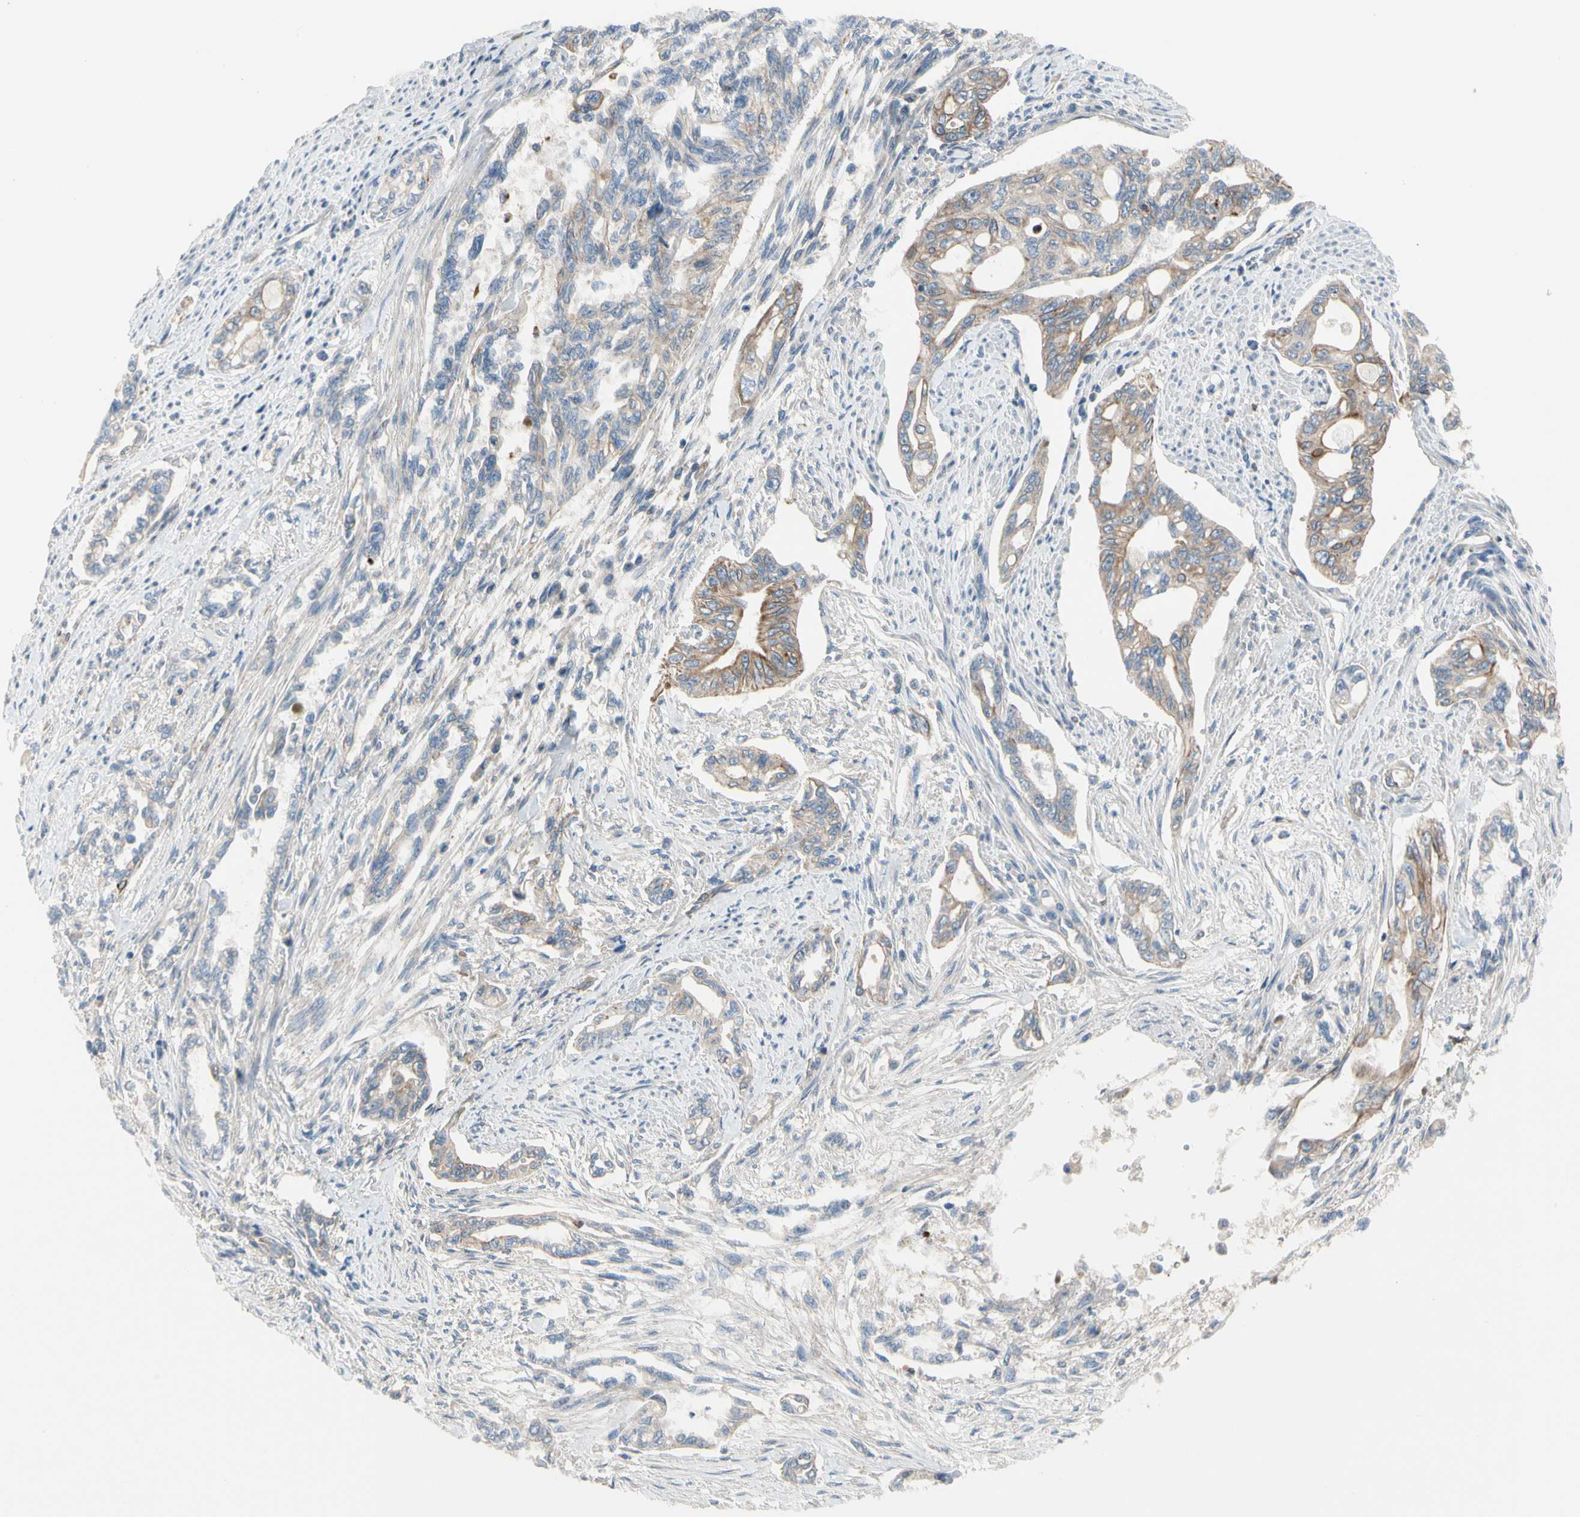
{"staining": {"intensity": "weak", "quantity": "25%-75%", "location": "cytoplasmic/membranous"}, "tissue": "pancreatic cancer", "cell_type": "Tumor cells", "image_type": "cancer", "snomed": [{"axis": "morphology", "description": "Normal tissue, NOS"}, {"axis": "topography", "description": "Pancreas"}], "caption": "Approximately 25%-75% of tumor cells in human pancreatic cancer show weak cytoplasmic/membranous protein staining as visualized by brown immunohistochemical staining.", "gene": "HJURP", "patient": {"sex": "male", "age": 42}}